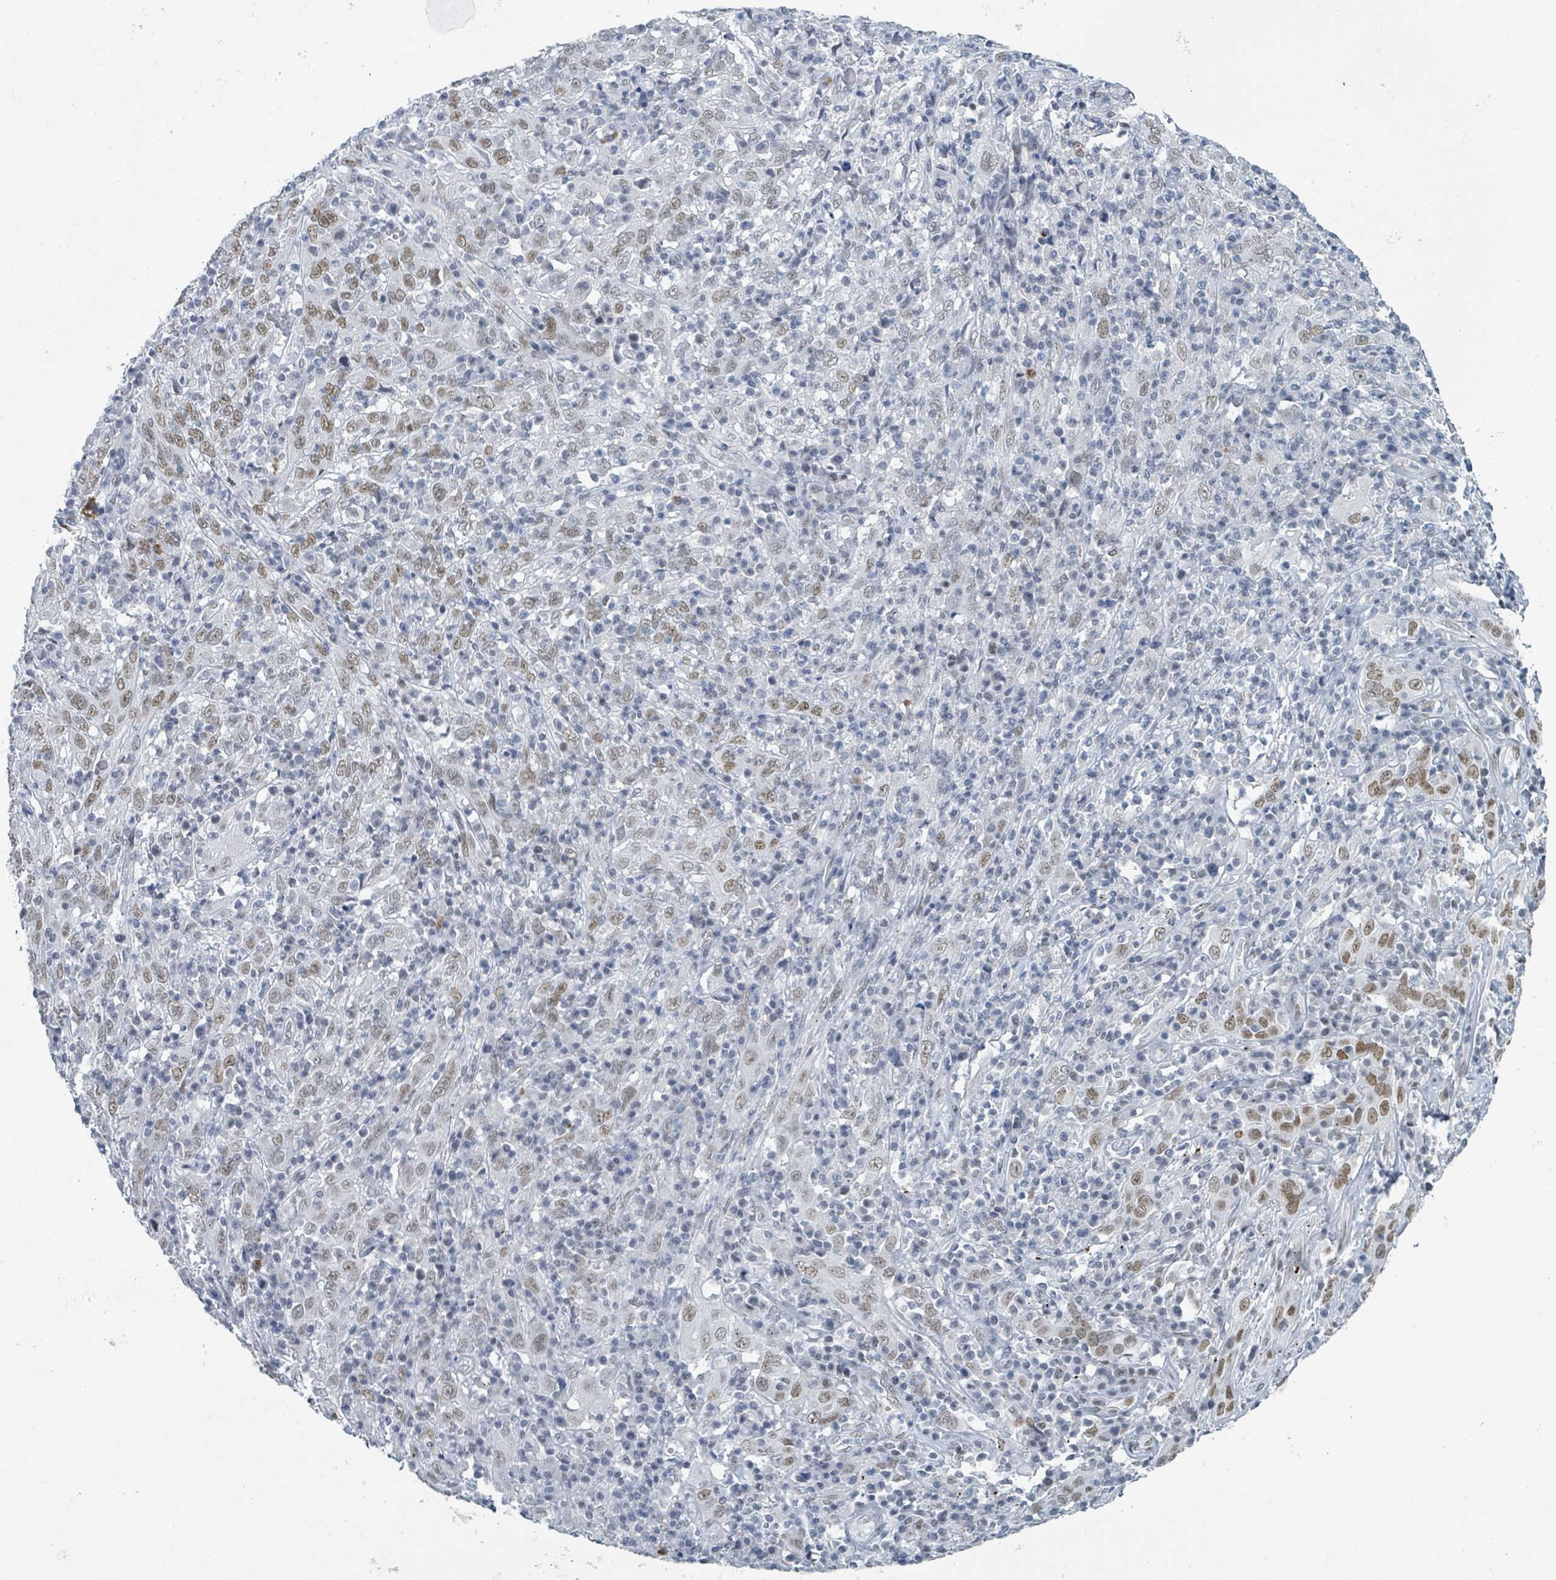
{"staining": {"intensity": "weak", "quantity": "25%-75%", "location": "nuclear"}, "tissue": "cervical cancer", "cell_type": "Tumor cells", "image_type": "cancer", "snomed": [{"axis": "morphology", "description": "Squamous cell carcinoma, NOS"}, {"axis": "topography", "description": "Cervix"}], "caption": "About 25%-75% of tumor cells in squamous cell carcinoma (cervical) exhibit weak nuclear protein positivity as visualized by brown immunohistochemical staining.", "gene": "EHMT2", "patient": {"sex": "female", "age": 46}}